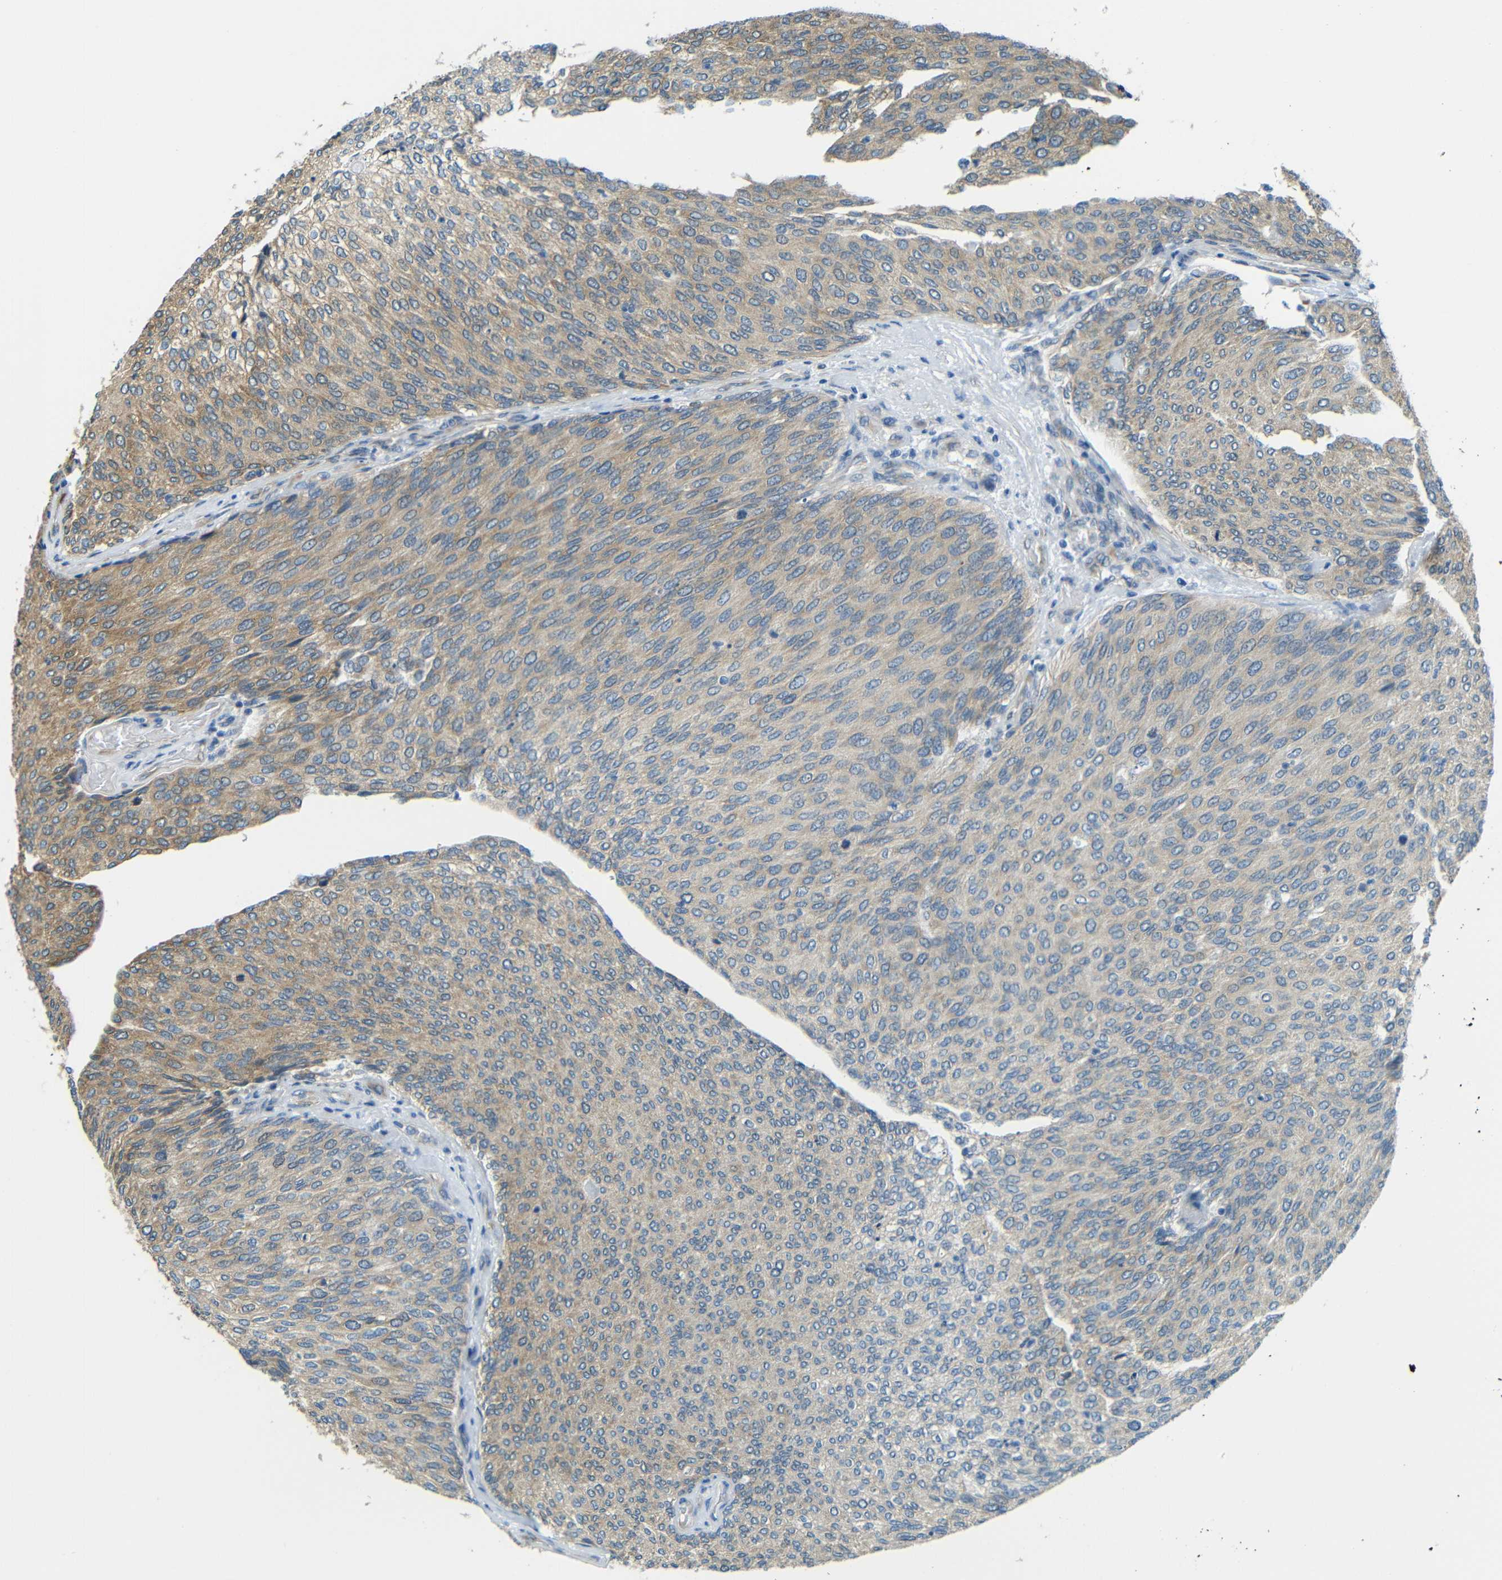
{"staining": {"intensity": "weak", "quantity": "25%-75%", "location": "cytoplasmic/membranous"}, "tissue": "urothelial cancer", "cell_type": "Tumor cells", "image_type": "cancer", "snomed": [{"axis": "morphology", "description": "Urothelial carcinoma, Low grade"}, {"axis": "topography", "description": "Urinary bladder"}], "caption": "DAB (3,3'-diaminobenzidine) immunohistochemical staining of human urothelial cancer displays weak cytoplasmic/membranous protein staining in about 25%-75% of tumor cells.", "gene": "VAPB", "patient": {"sex": "female", "age": 79}}